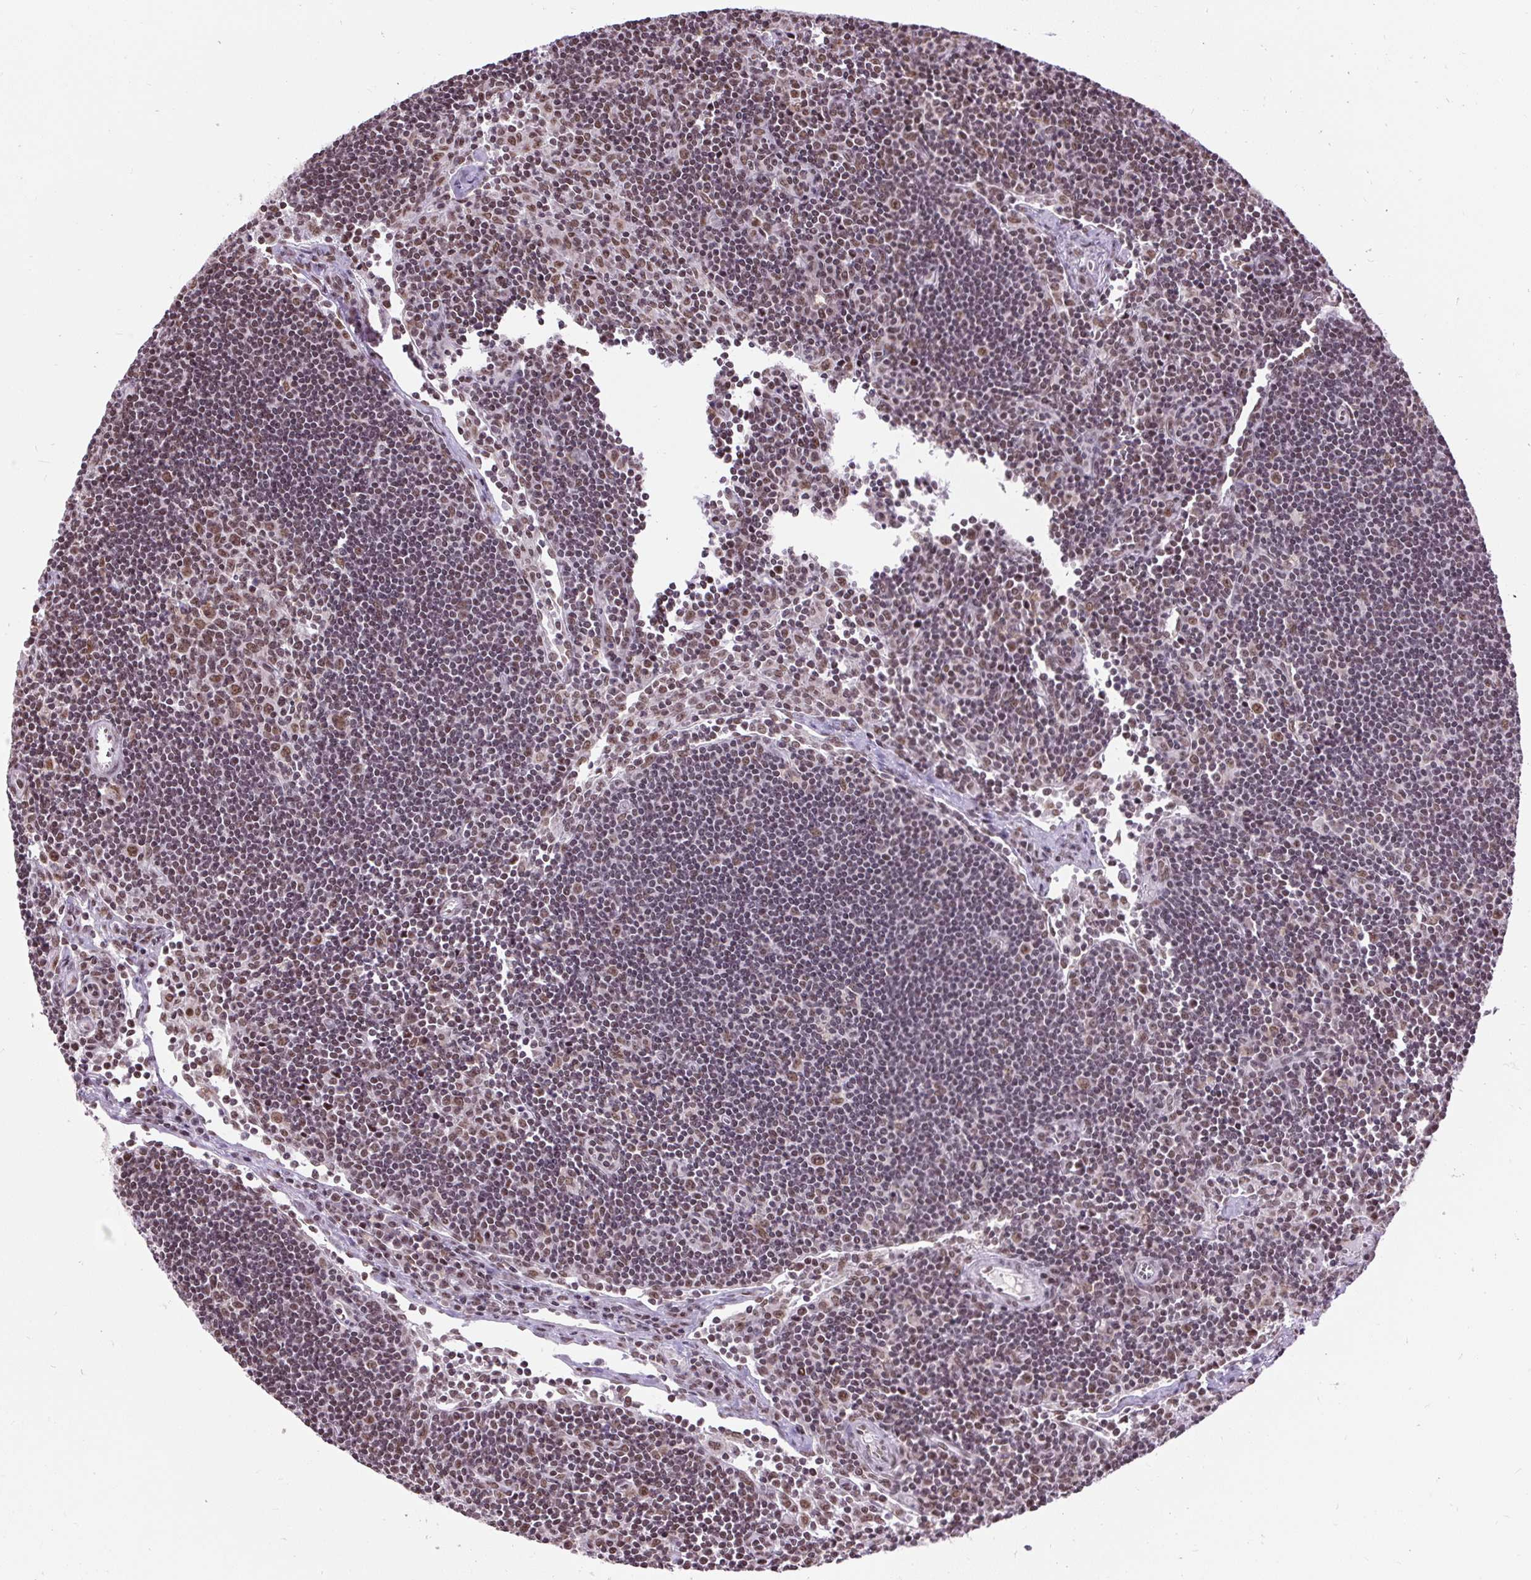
{"staining": {"intensity": "moderate", "quantity": "25%-75%", "location": "nuclear"}, "tissue": "lymph node", "cell_type": "Germinal center cells", "image_type": "normal", "snomed": [{"axis": "morphology", "description": "Normal tissue, NOS"}, {"axis": "topography", "description": "Lymph node"}], "caption": "Germinal center cells display medium levels of moderate nuclear staining in about 25%-75% of cells in normal human lymph node.", "gene": "ZNF672", "patient": {"sex": "female", "age": 29}}